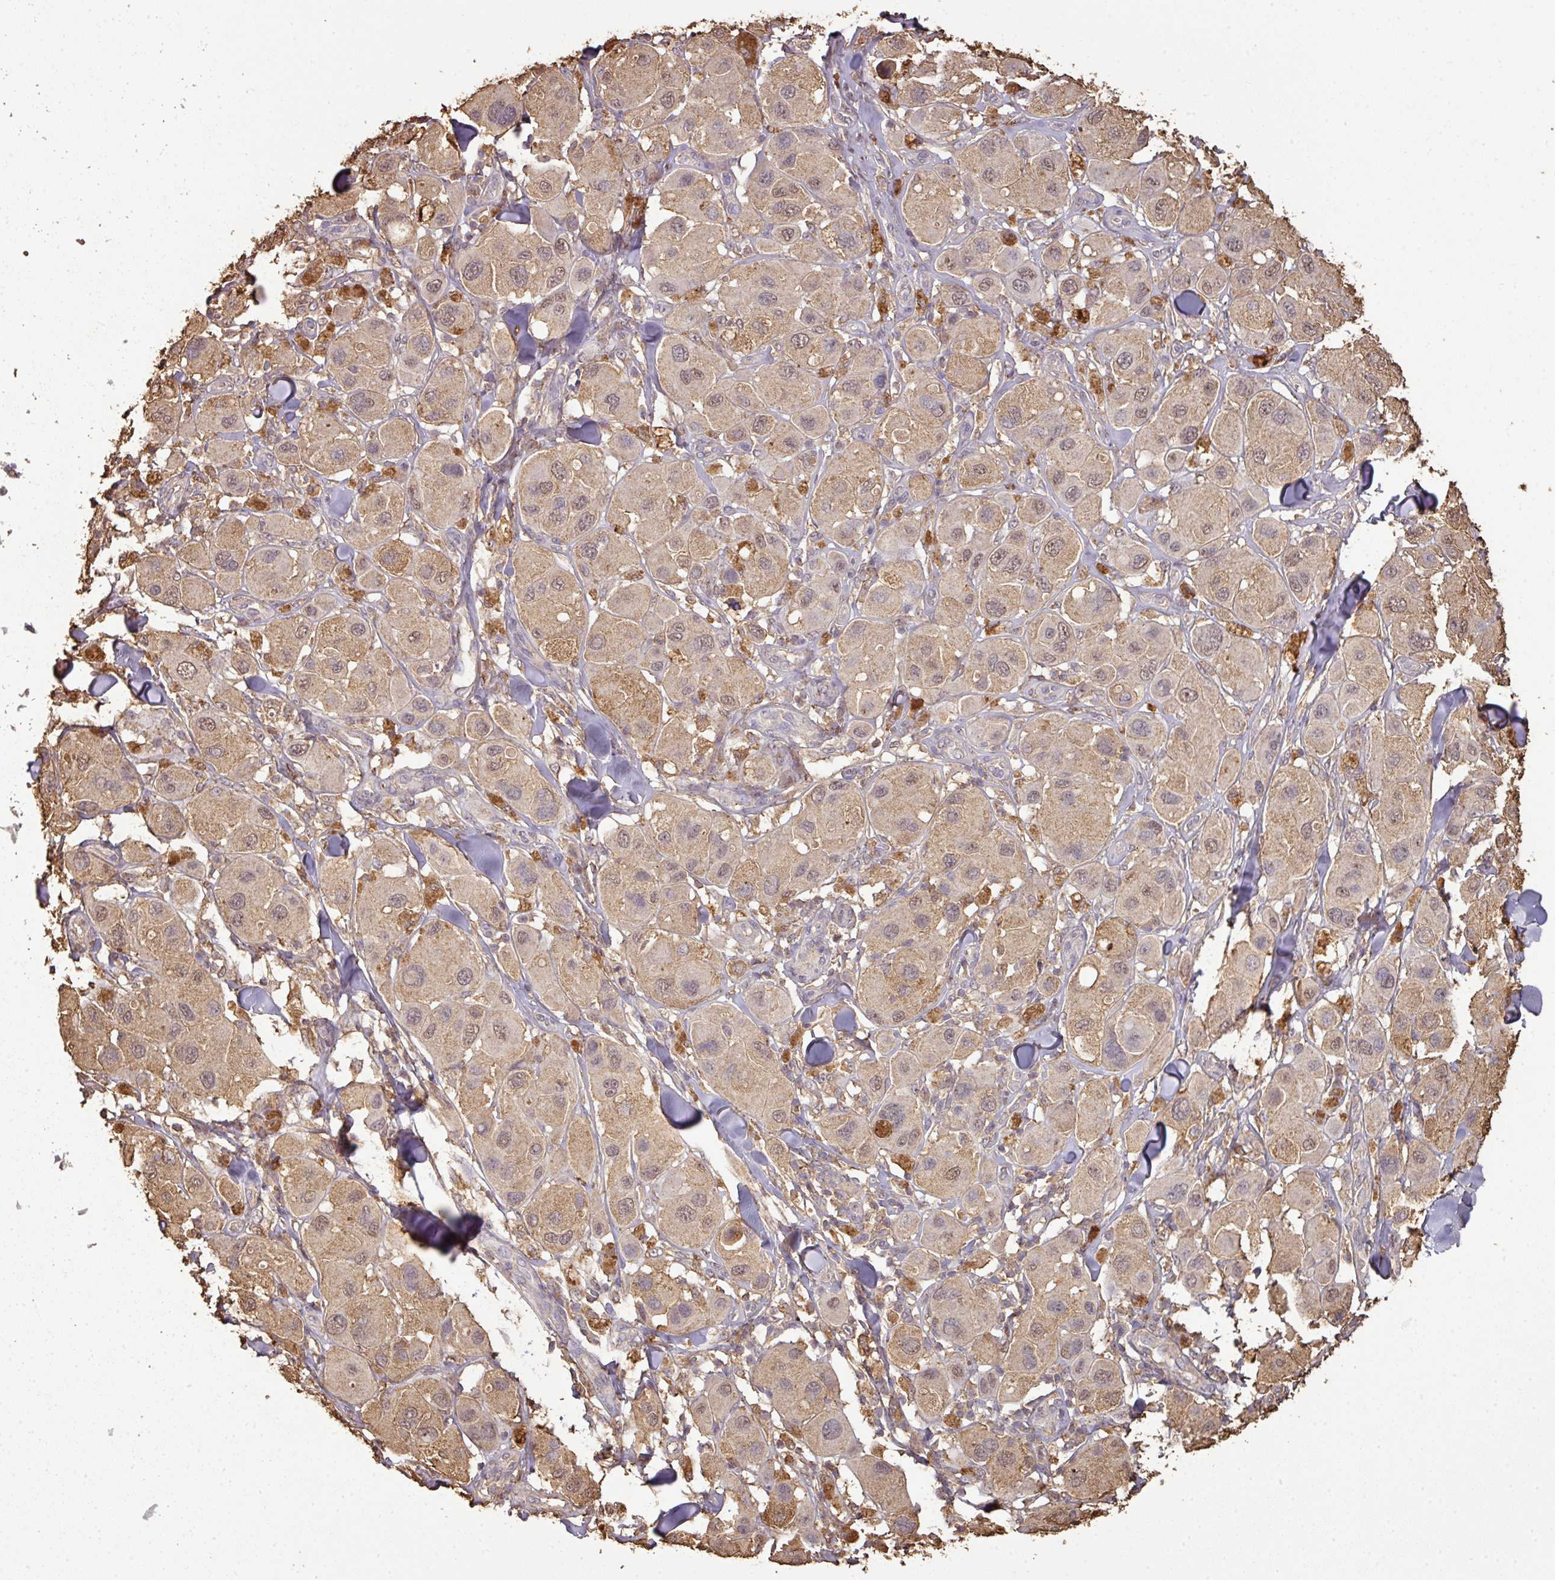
{"staining": {"intensity": "weak", "quantity": "25%-75%", "location": "cytoplasmic/membranous"}, "tissue": "melanoma", "cell_type": "Tumor cells", "image_type": "cancer", "snomed": [{"axis": "morphology", "description": "Malignant melanoma, Metastatic site"}, {"axis": "topography", "description": "Skin"}], "caption": "This image shows malignant melanoma (metastatic site) stained with immunohistochemistry (IHC) to label a protein in brown. The cytoplasmic/membranous of tumor cells show weak positivity for the protein. Nuclei are counter-stained blue.", "gene": "ATAT1", "patient": {"sex": "male", "age": 41}}